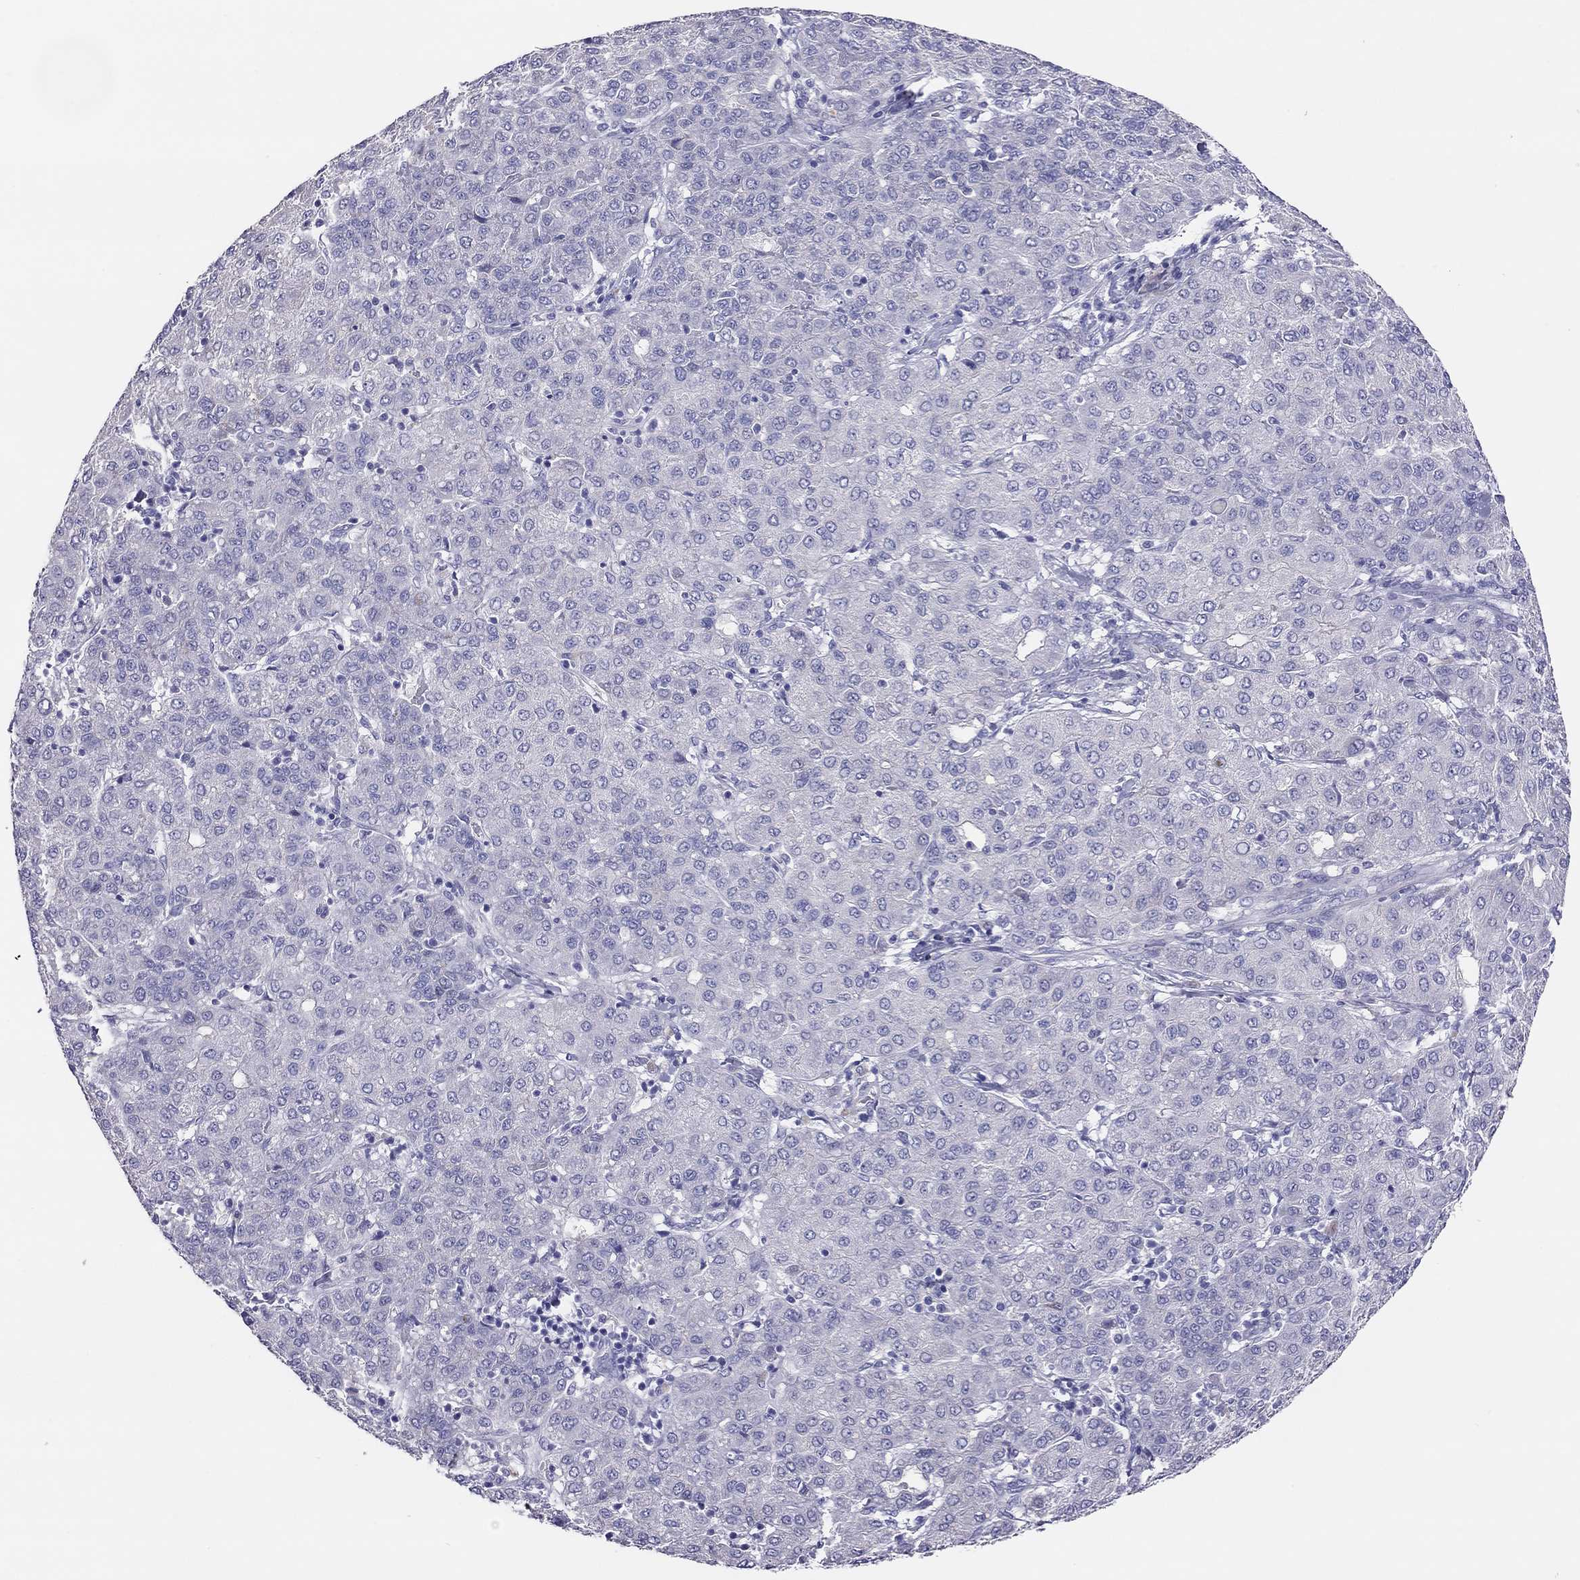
{"staining": {"intensity": "negative", "quantity": "none", "location": "none"}, "tissue": "liver cancer", "cell_type": "Tumor cells", "image_type": "cancer", "snomed": [{"axis": "morphology", "description": "Carcinoma, Hepatocellular, NOS"}, {"axis": "topography", "description": "Liver"}], "caption": "Tumor cells show no significant expression in liver hepatocellular carcinoma.", "gene": "MGAT4C", "patient": {"sex": "male", "age": 65}}